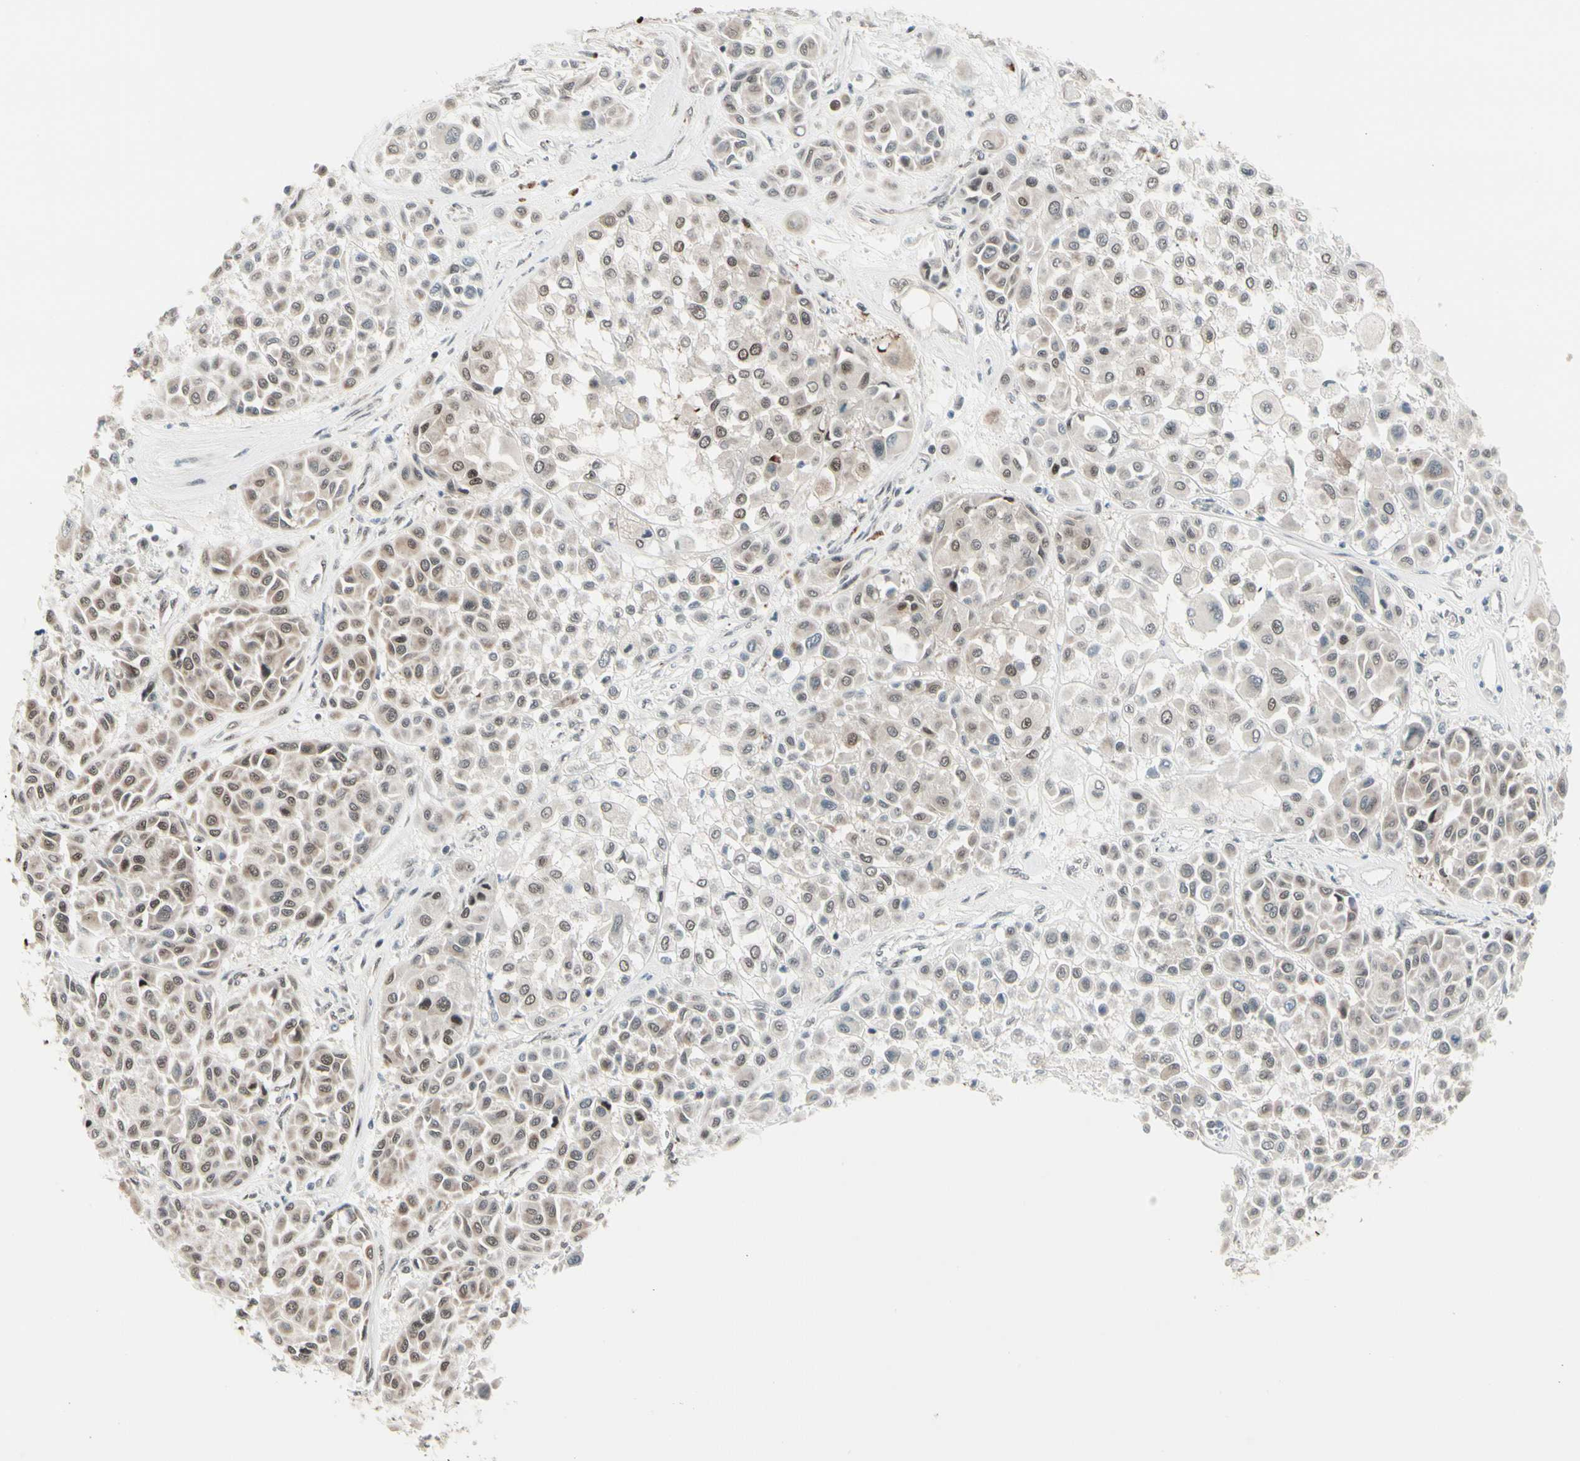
{"staining": {"intensity": "moderate", "quantity": "25%-75%", "location": "cytoplasmic/membranous,nuclear"}, "tissue": "melanoma", "cell_type": "Tumor cells", "image_type": "cancer", "snomed": [{"axis": "morphology", "description": "Malignant melanoma, Metastatic site"}, {"axis": "topography", "description": "Soft tissue"}], "caption": "The histopathology image displays a brown stain indicating the presence of a protein in the cytoplasmic/membranous and nuclear of tumor cells in melanoma.", "gene": "CHAMP1", "patient": {"sex": "male", "age": 41}}